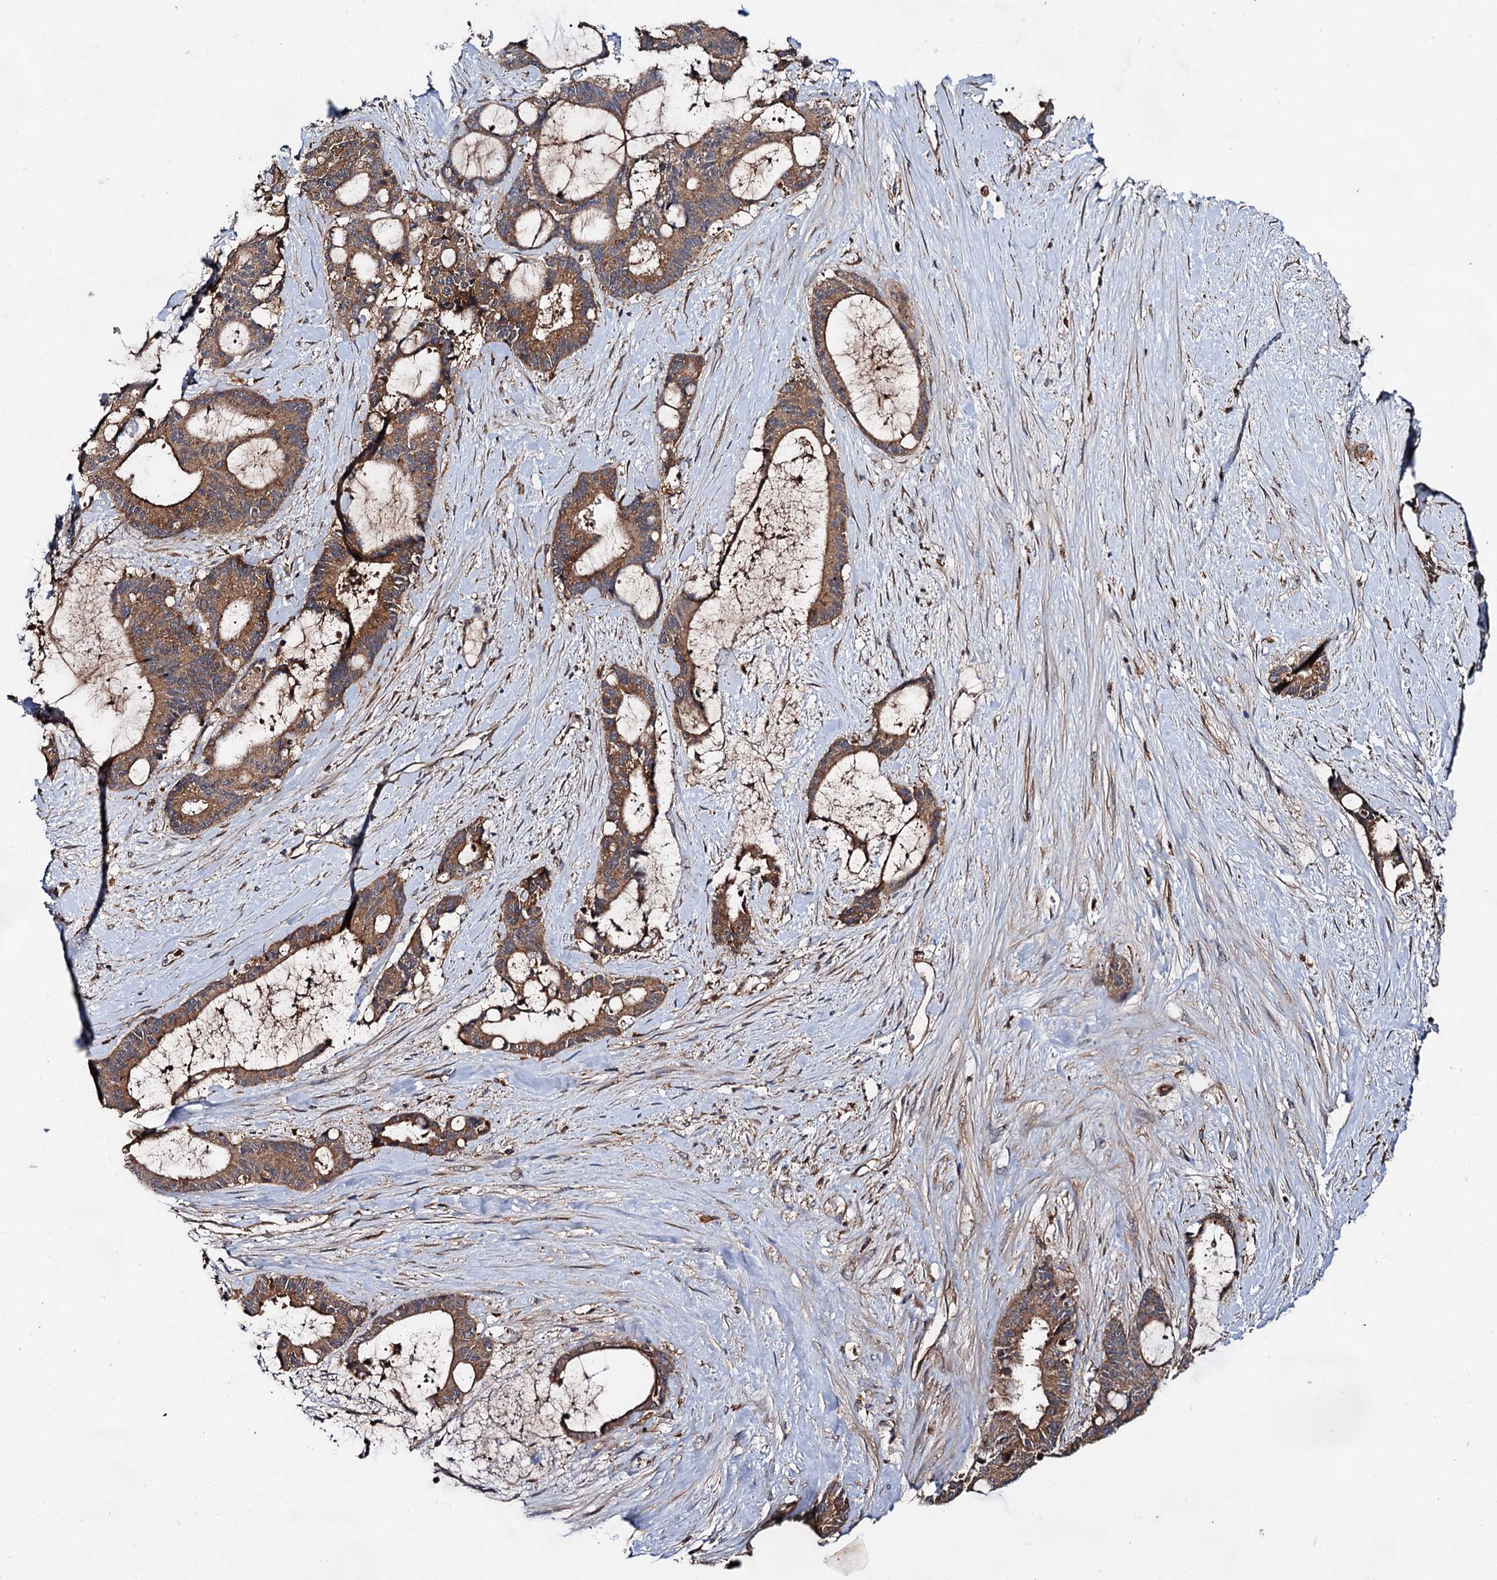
{"staining": {"intensity": "moderate", "quantity": ">75%", "location": "cytoplasmic/membranous"}, "tissue": "liver cancer", "cell_type": "Tumor cells", "image_type": "cancer", "snomed": [{"axis": "morphology", "description": "Normal tissue, NOS"}, {"axis": "morphology", "description": "Cholangiocarcinoma"}, {"axis": "topography", "description": "Liver"}, {"axis": "topography", "description": "Peripheral nerve tissue"}], "caption": "Immunohistochemistry of liver cancer (cholangiocarcinoma) shows medium levels of moderate cytoplasmic/membranous positivity in about >75% of tumor cells.", "gene": "TEX9", "patient": {"sex": "female", "age": 73}}